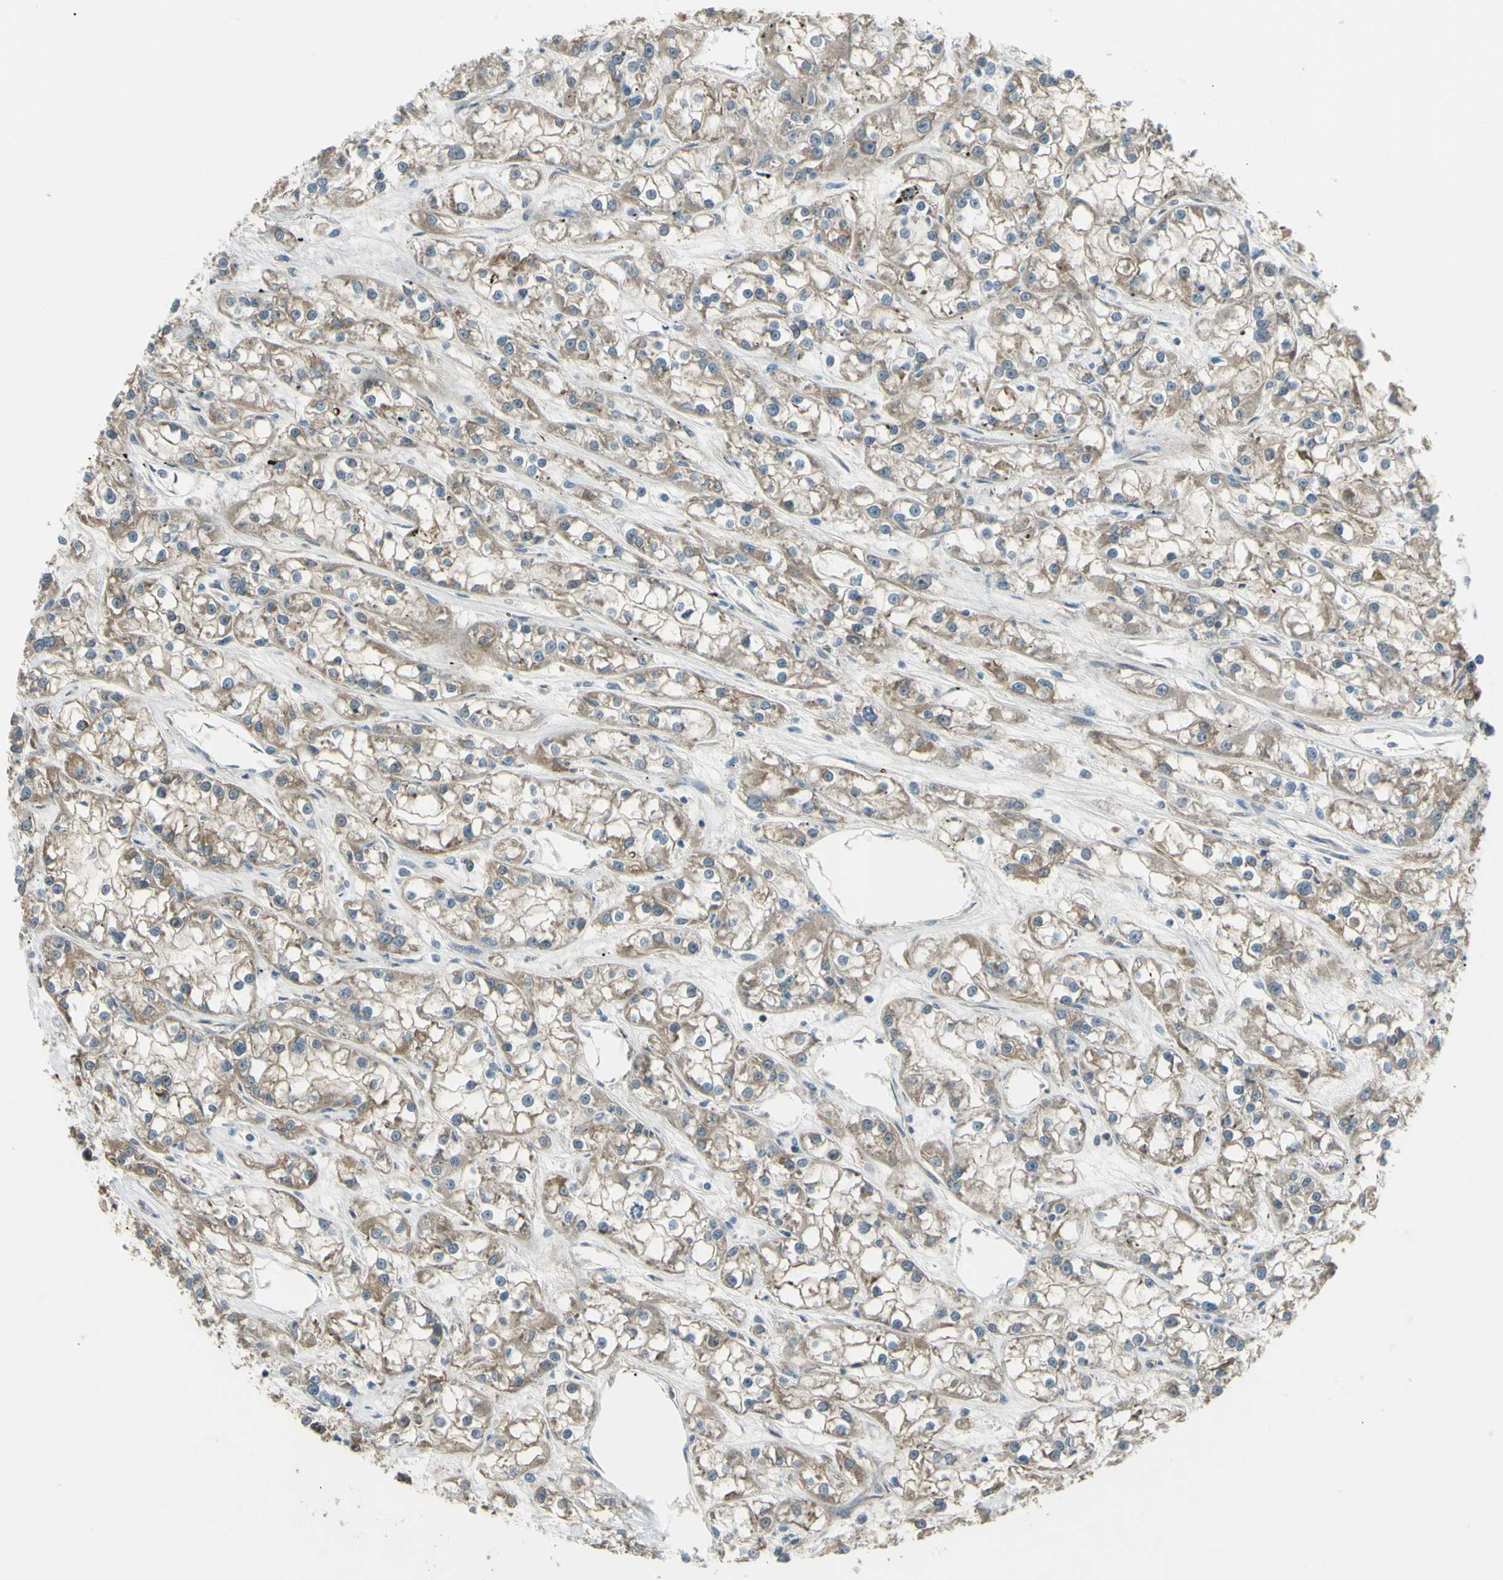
{"staining": {"intensity": "weak", "quantity": ">75%", "location": "cytoplasmic/membranous"}, "tissue": "renal cancer", "cell_type": "Tumor cells", "image_type": "cancer", "snomed": [{"axis": "morphology", "description": "Adenocarcinoma, NOS"}, {"axis": "topography", "description": "Kidney"}], "caption": "High-magnification brightfield microscopy of renal cancer (adenocarcinoma) stained with DAB (brown) and counterstained with hematoxylin (blue). tumor cells exhibit weak cytoplasmic/membranous staining is present in about>75% of cells.", "gene": "YWHAQ", "patient": {"sex": "female", "age": 52}}